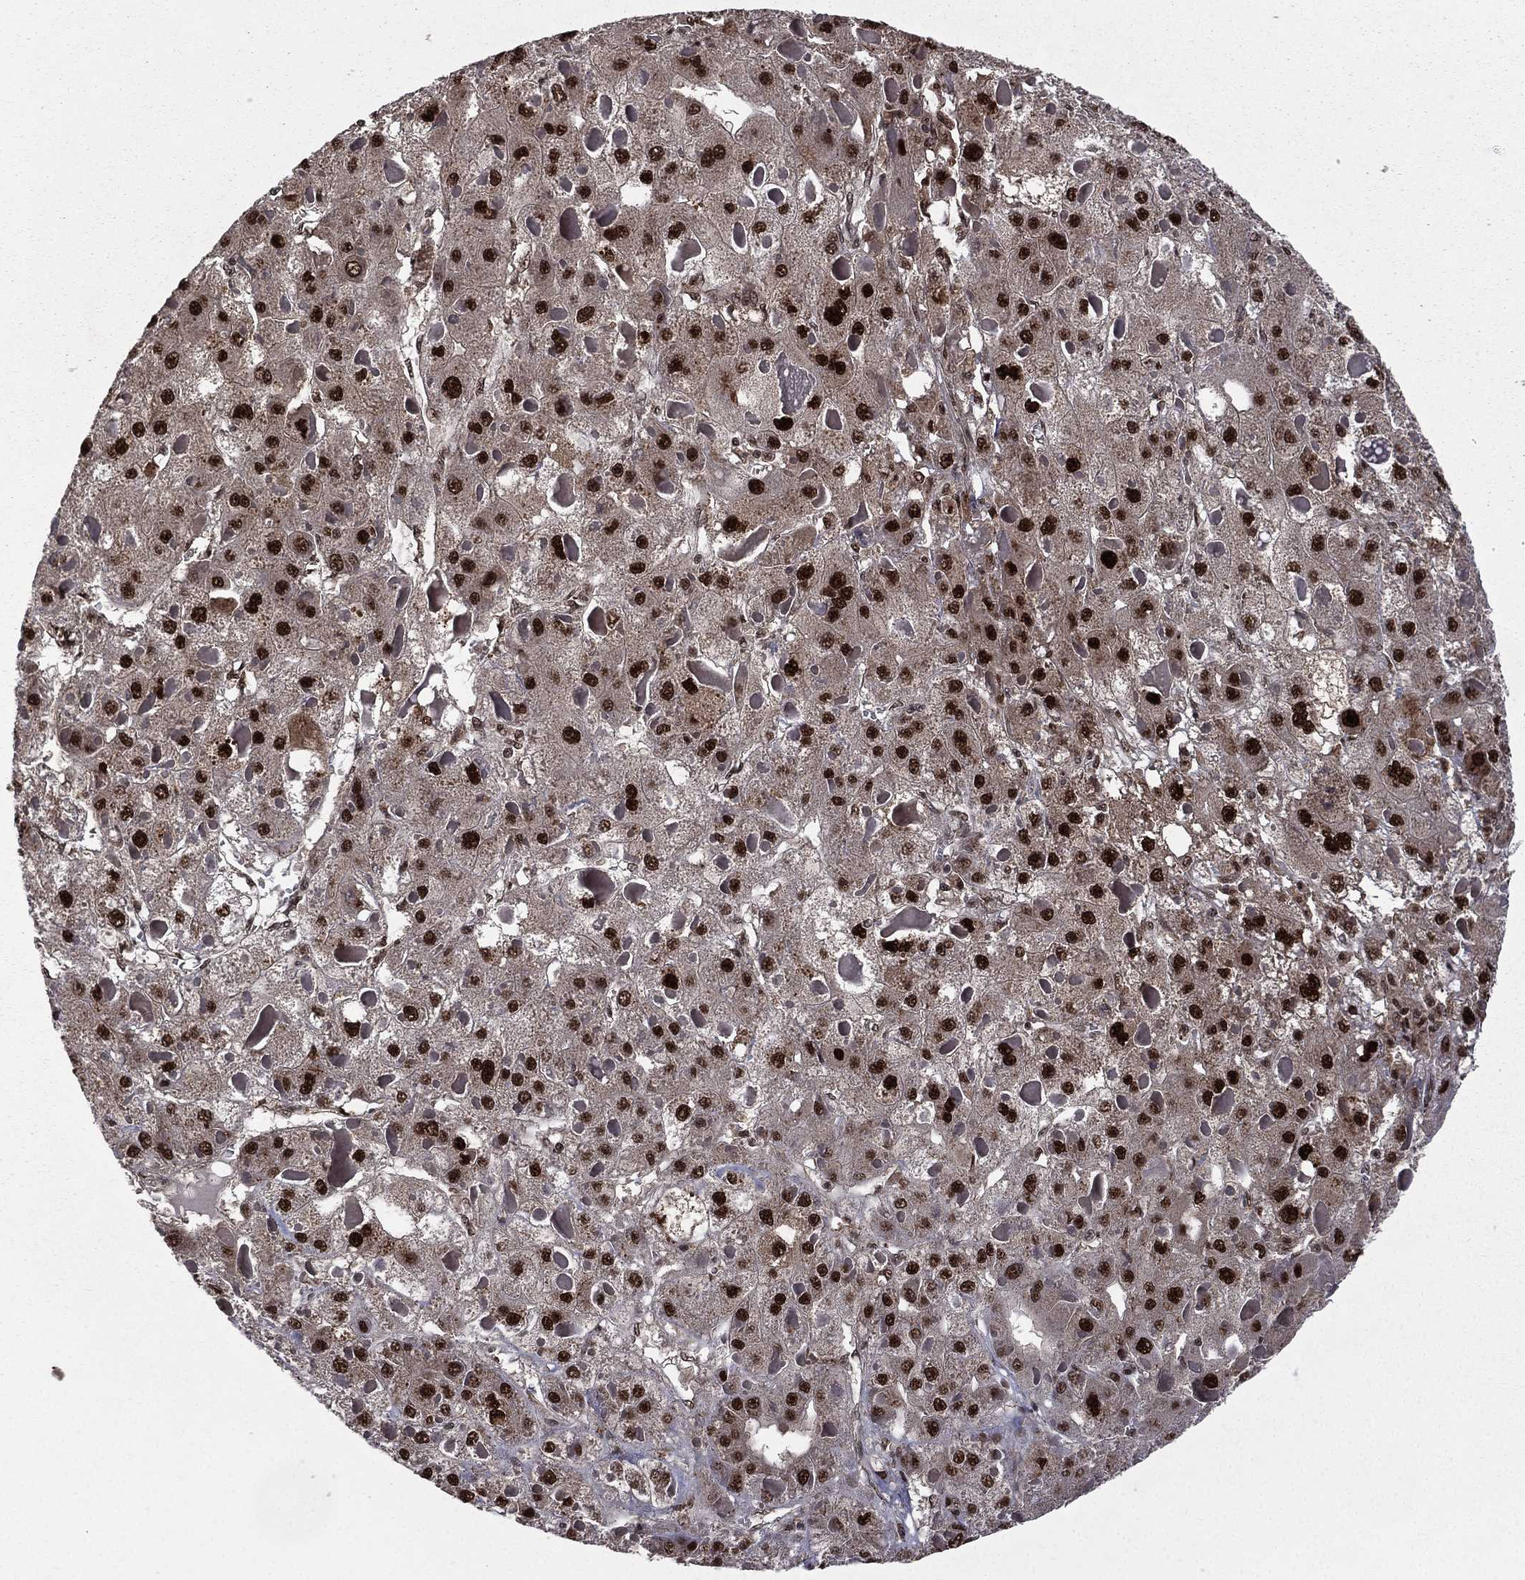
{"staining": {"intensity": "strong", "quantity": ">75%", "location": "nuclear"}, "tissue": "liver cancer", "cell_type": "Tumor cells", "image_type": "cancer", "snomed": [{"axis": "morphology", "description": "Carcinoma, Hepatocellular, NOS"}, {"axis": "topography", "description": "Liver"}], "caption": "A histopathology image of liver cancer (hepatocellular carcinoma) stained for a protein demonstrates strong nuclear brown staining in tumor cells. (DAB (3,3'-diaminobenzidine) = brown stain, brightfield microscopy at high magnification).", "gene": "JMJD6", "patient": {"sex": "female", "age": 73}}